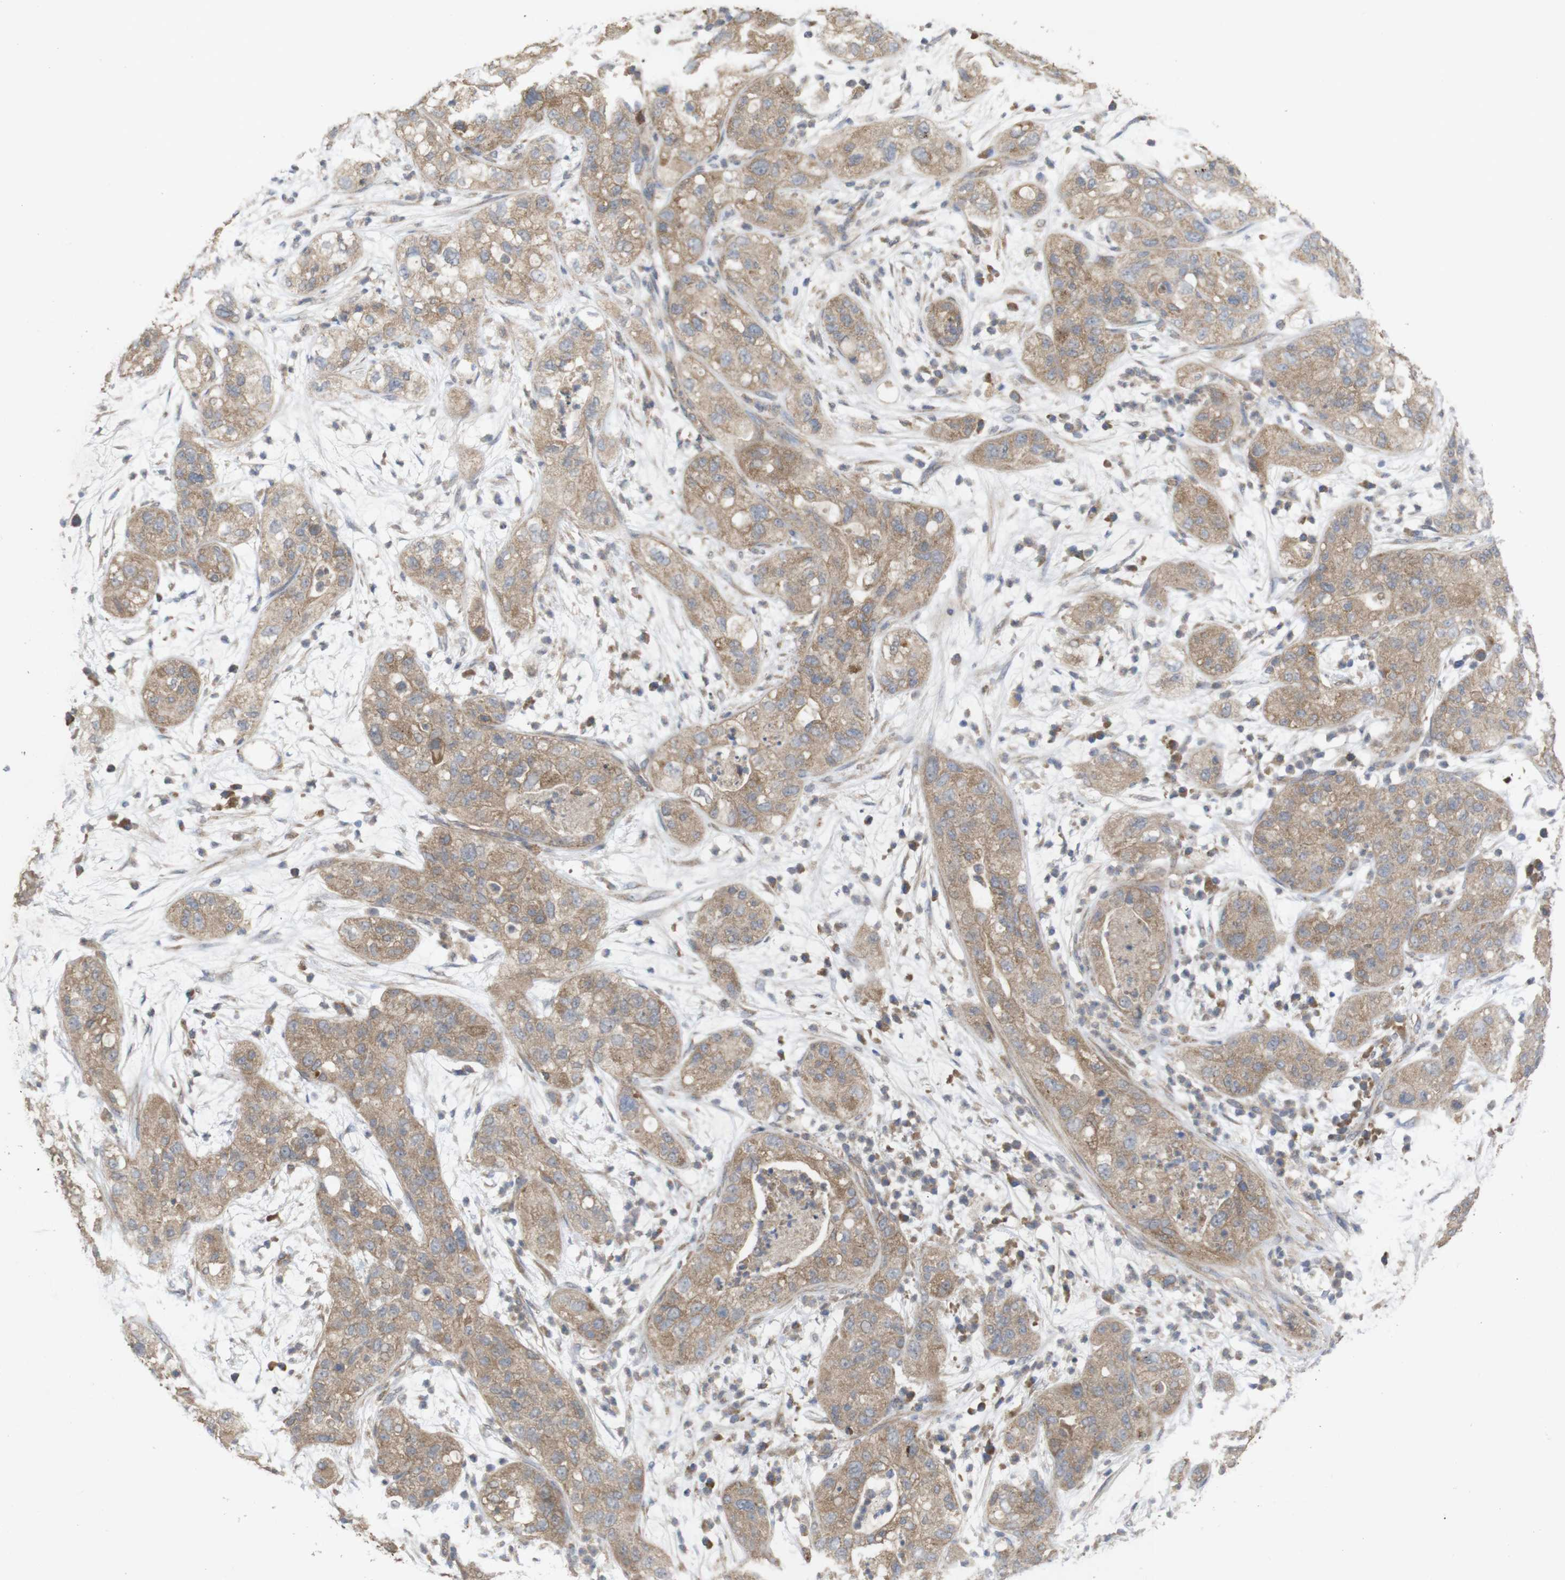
{"staining": {"intensity": "weak", "quantity": ">75%", "location": "cytoplasmic/membranous"}, "tissue": "pancreatic cancer", "cell_type": "Tumor cells", "image_type": "cancer", "snomed": [{"axis": "morphology", "description": "Adenocarcinoma, NOS"}, {"axis": "topography", "description": "Pancreas"}], "caption": "Adenocarcinoma (pancreatic) stained for a protein demonstrates weak cytoplasmic/membranous positivity in tumor cells.", "gene": "KCNS3", "patient": {"sex": "female", "age": 78}}